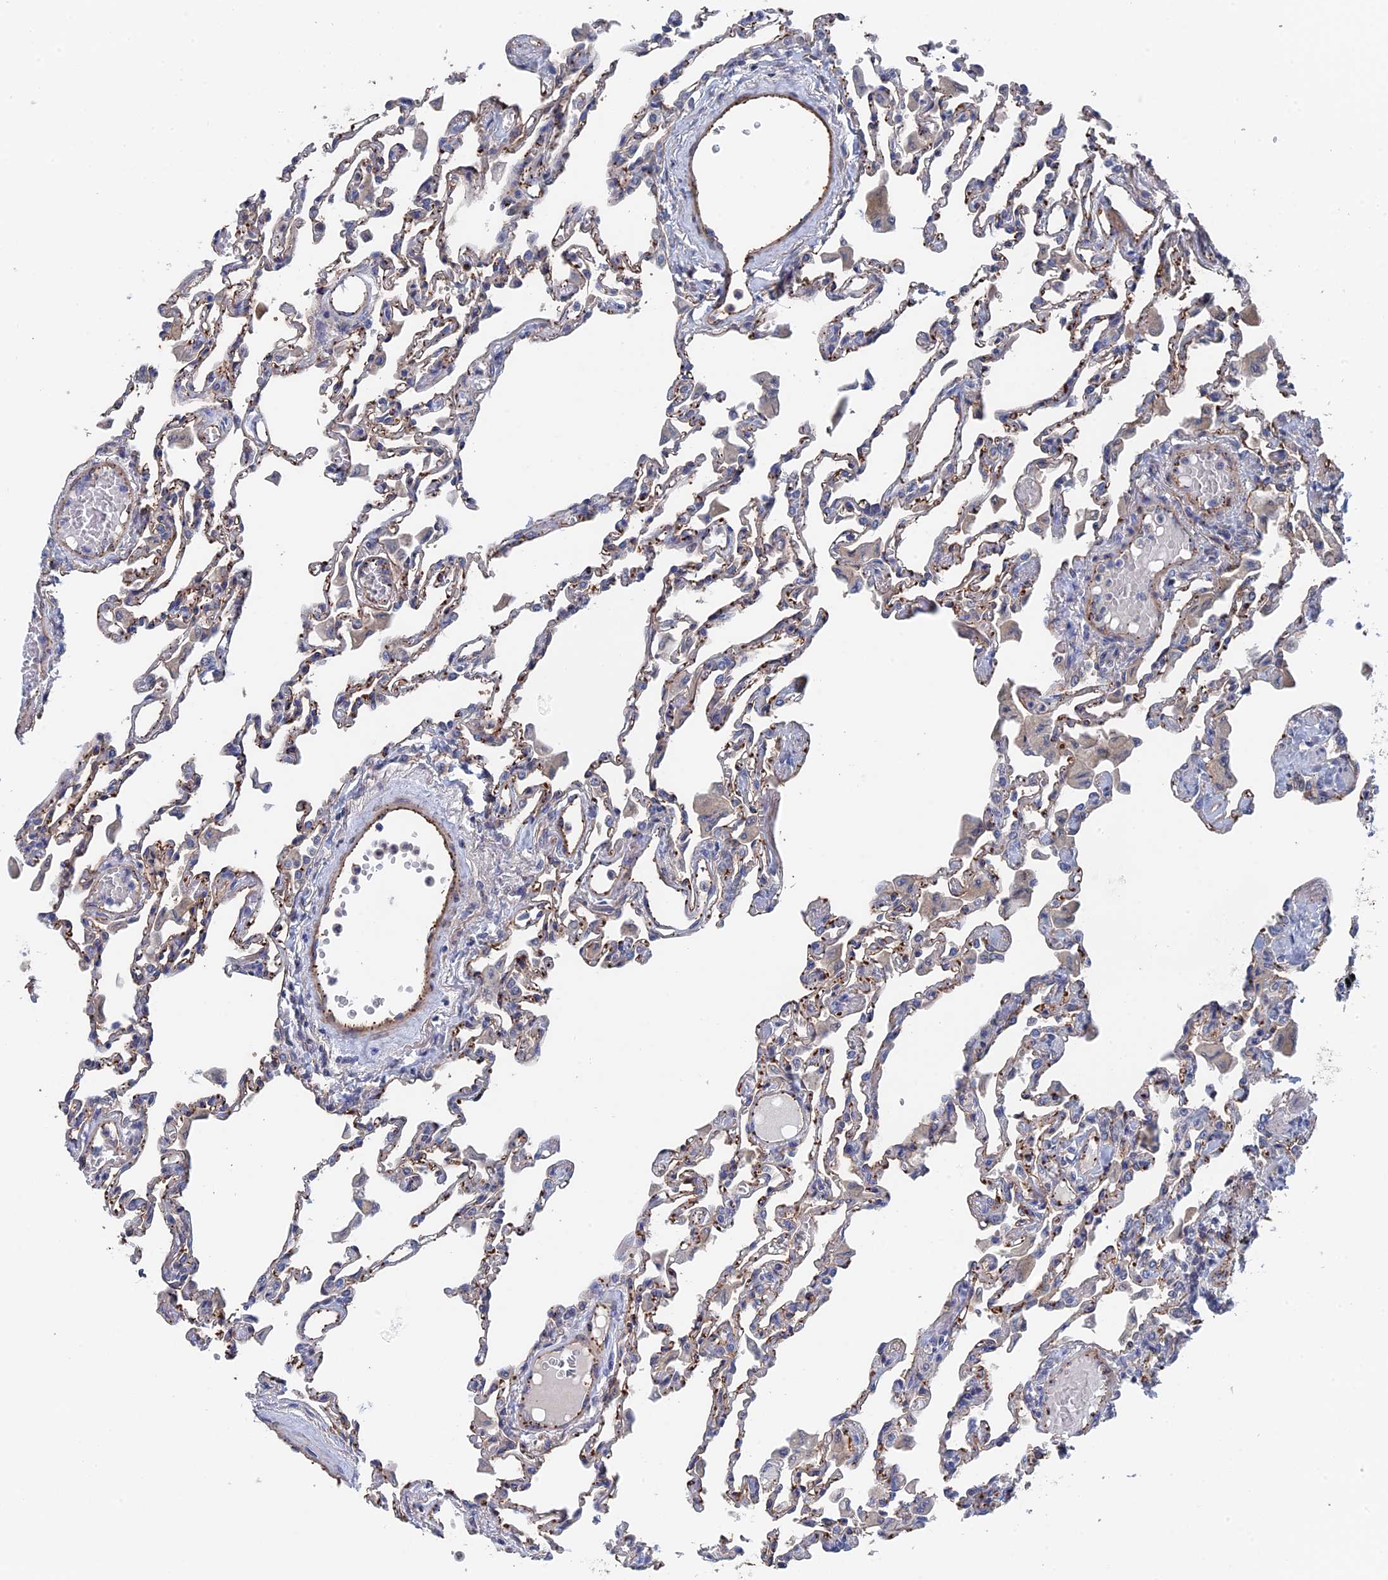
{"staining": {"intensity": "moderate", "quantity": "25%-75%", "location": "cytoplasmic/membranous"}, "tissue": "lung", "cell_type": "Alveolar cells", "image_type": "normal", "snomed": [{"axis": "morphology", "description": "Normal tissue, NOS"}, {"axis": "topography", "description": "Bronchus"}, {"axis": "topography", "description": "Lung"}], "caption": "Immunohistochemistry (DAB (3,3'-diaminobenzidine)) staining of normal lung reveals moderate cytoplasmic/membranous protein positivity in about 25%-75% of alveolar cells. The staining was performed using DAB (3,3'-diaminobenzidine) to visualize the protein expression in brown, while the nuclei were stained in blue with hematoxylin (Magnification: 20x).", "gene": "MTHFSD", "patient": {"sex": "female", "age": 49}}